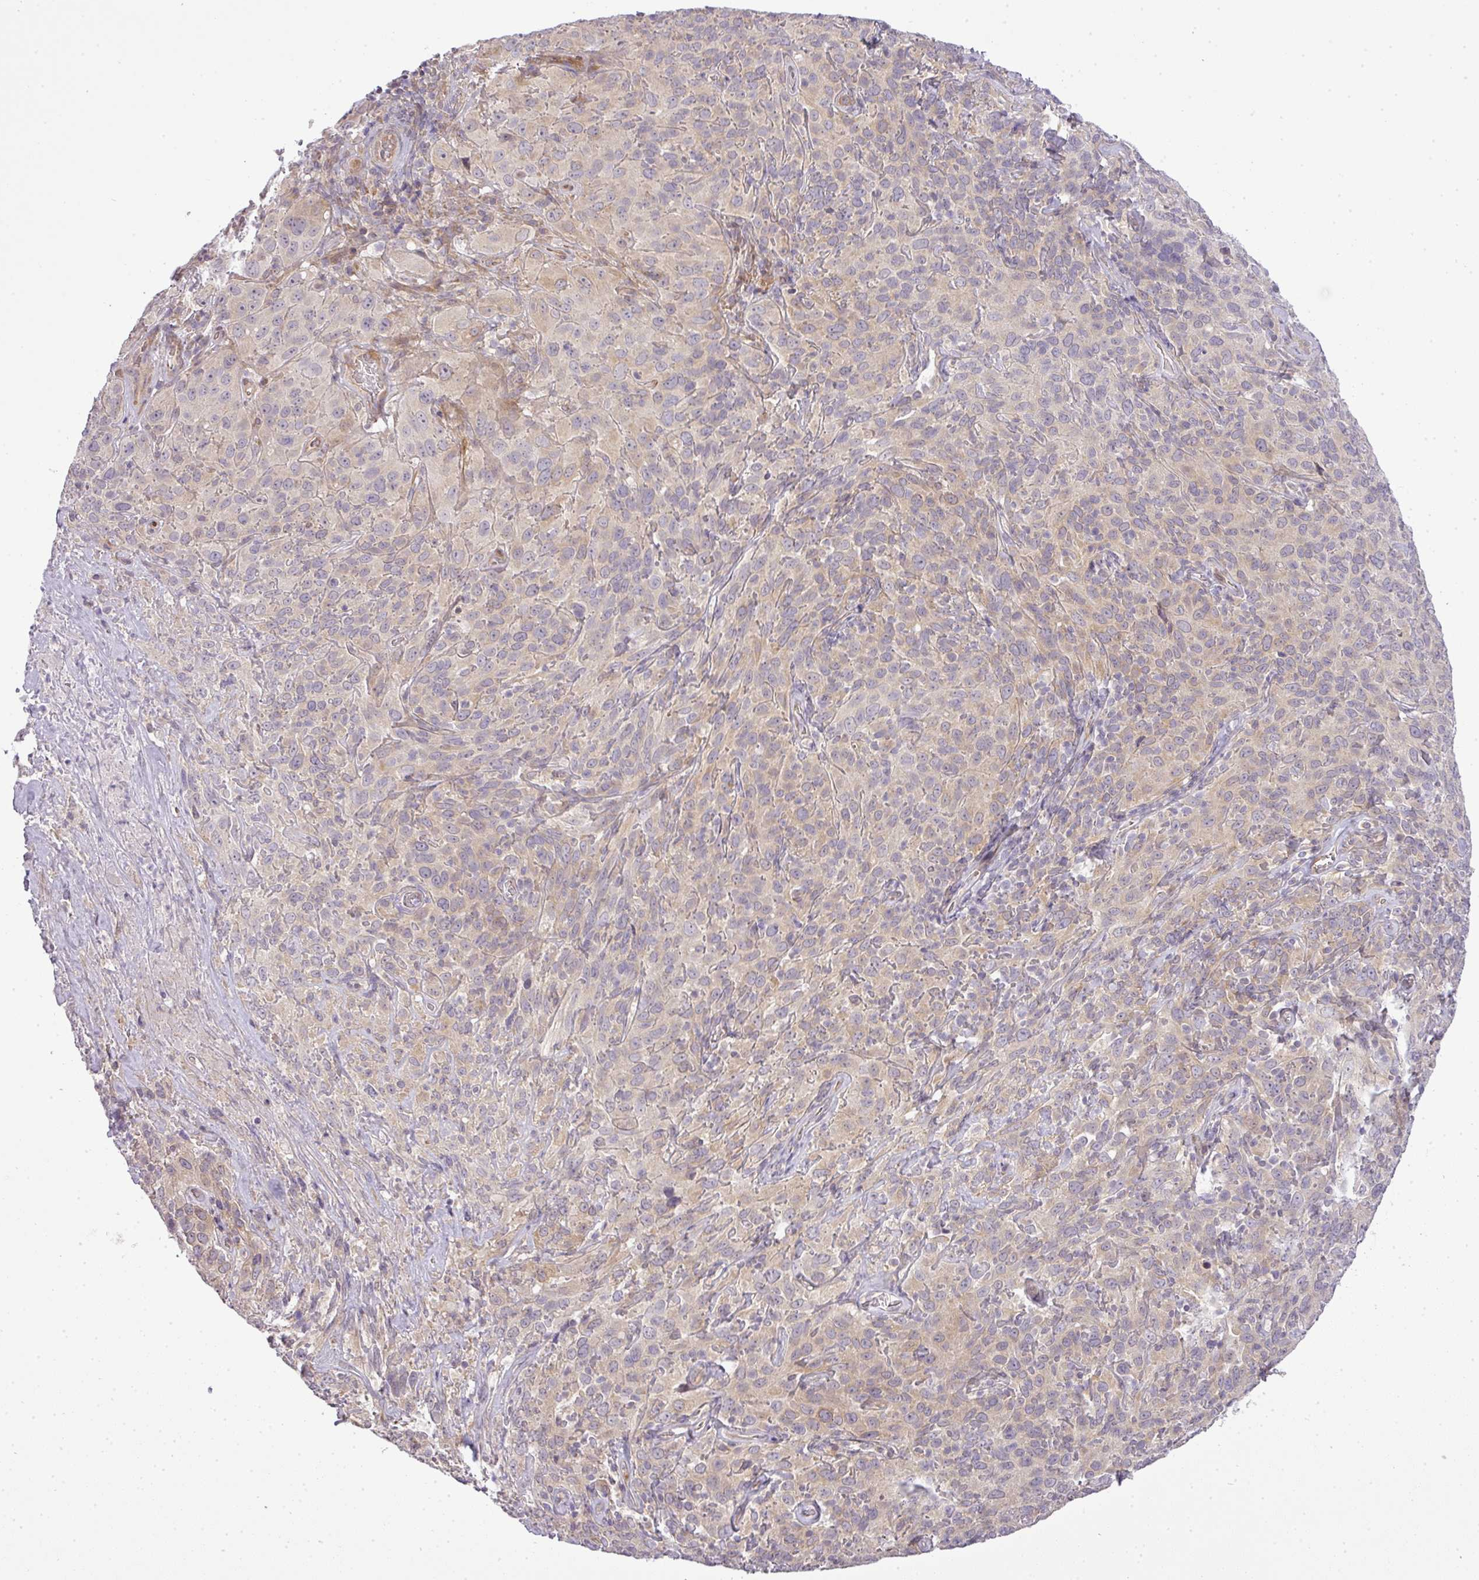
{"staining": {"intensity": "weak", "quantity": "<25%", "location": "cytoplasmic/membranous"}, "tissue": "cervical cancer", "cell_type": "Tumor cells", "image_type": "cancer", "snomed": [{"axis": "morphology", "description": "Squamous cell carcinoma, NOS"}, {"axis": "topography", "description": "Cervix"}], "caption": "Micrograph shows no protein expression in tumor cells of squamous cell carcinoma (cervical) tissue.", "gene": "ZDHHC1", "patient": {"sex": "female", "age": 51}}